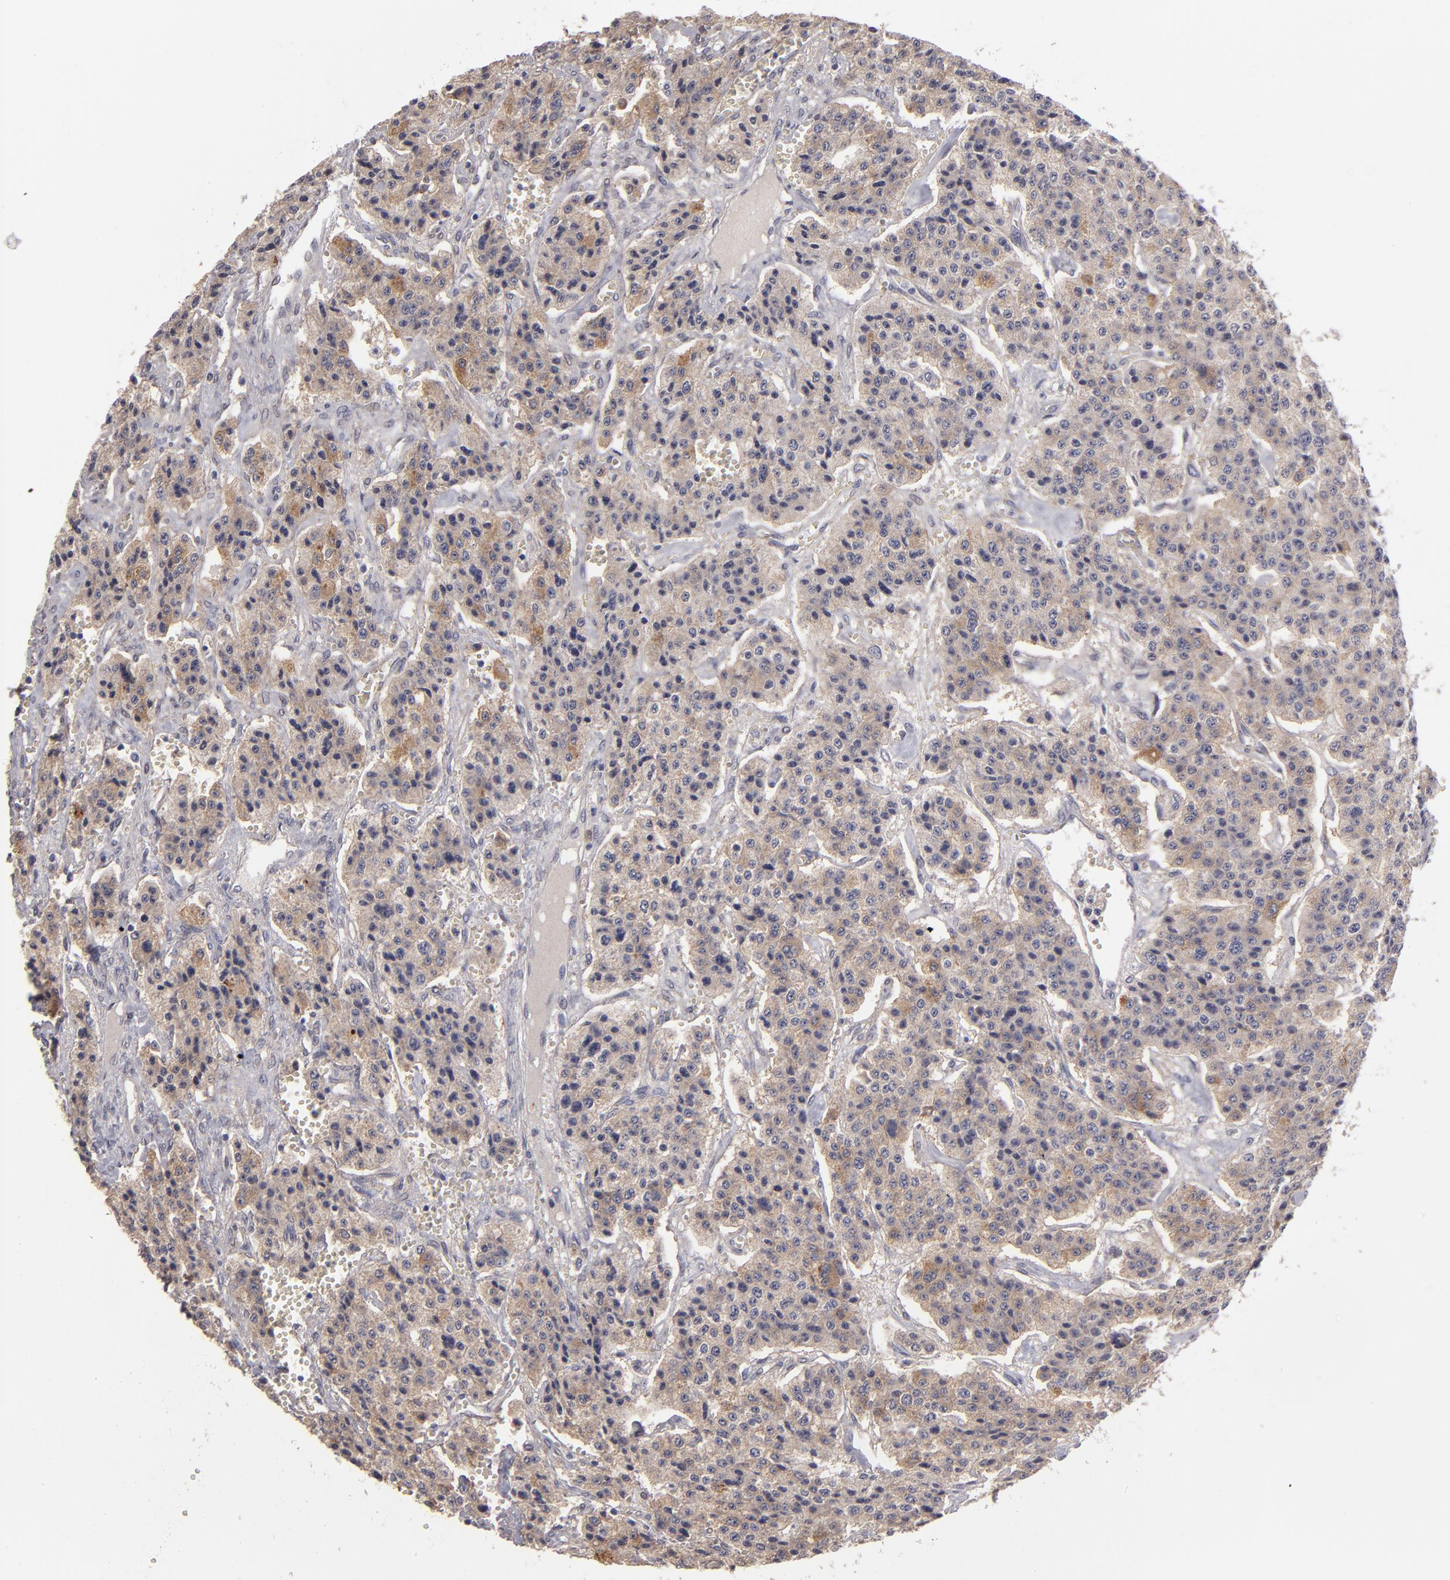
{"staining": {"intensity": "weak", "quantity": ">75%", "location": "cytoplasmic/membranous"}, "tissue": "carcinoid", "cell_type": "Tumor cells", "image_type": "cancer", "snomed": [{"axis": "morphology", "description": "Carcinoid, malignant, NOS"}, {"axis": "topography", "description": "Small intestine"}], "caption": "Carcinoid tissue demonstrates weak cytoplasmic/membranous positivity in approximately >75% of tumor cells", "gene": "NDRG2", "patient": {"sex": "male", "age": 52}}